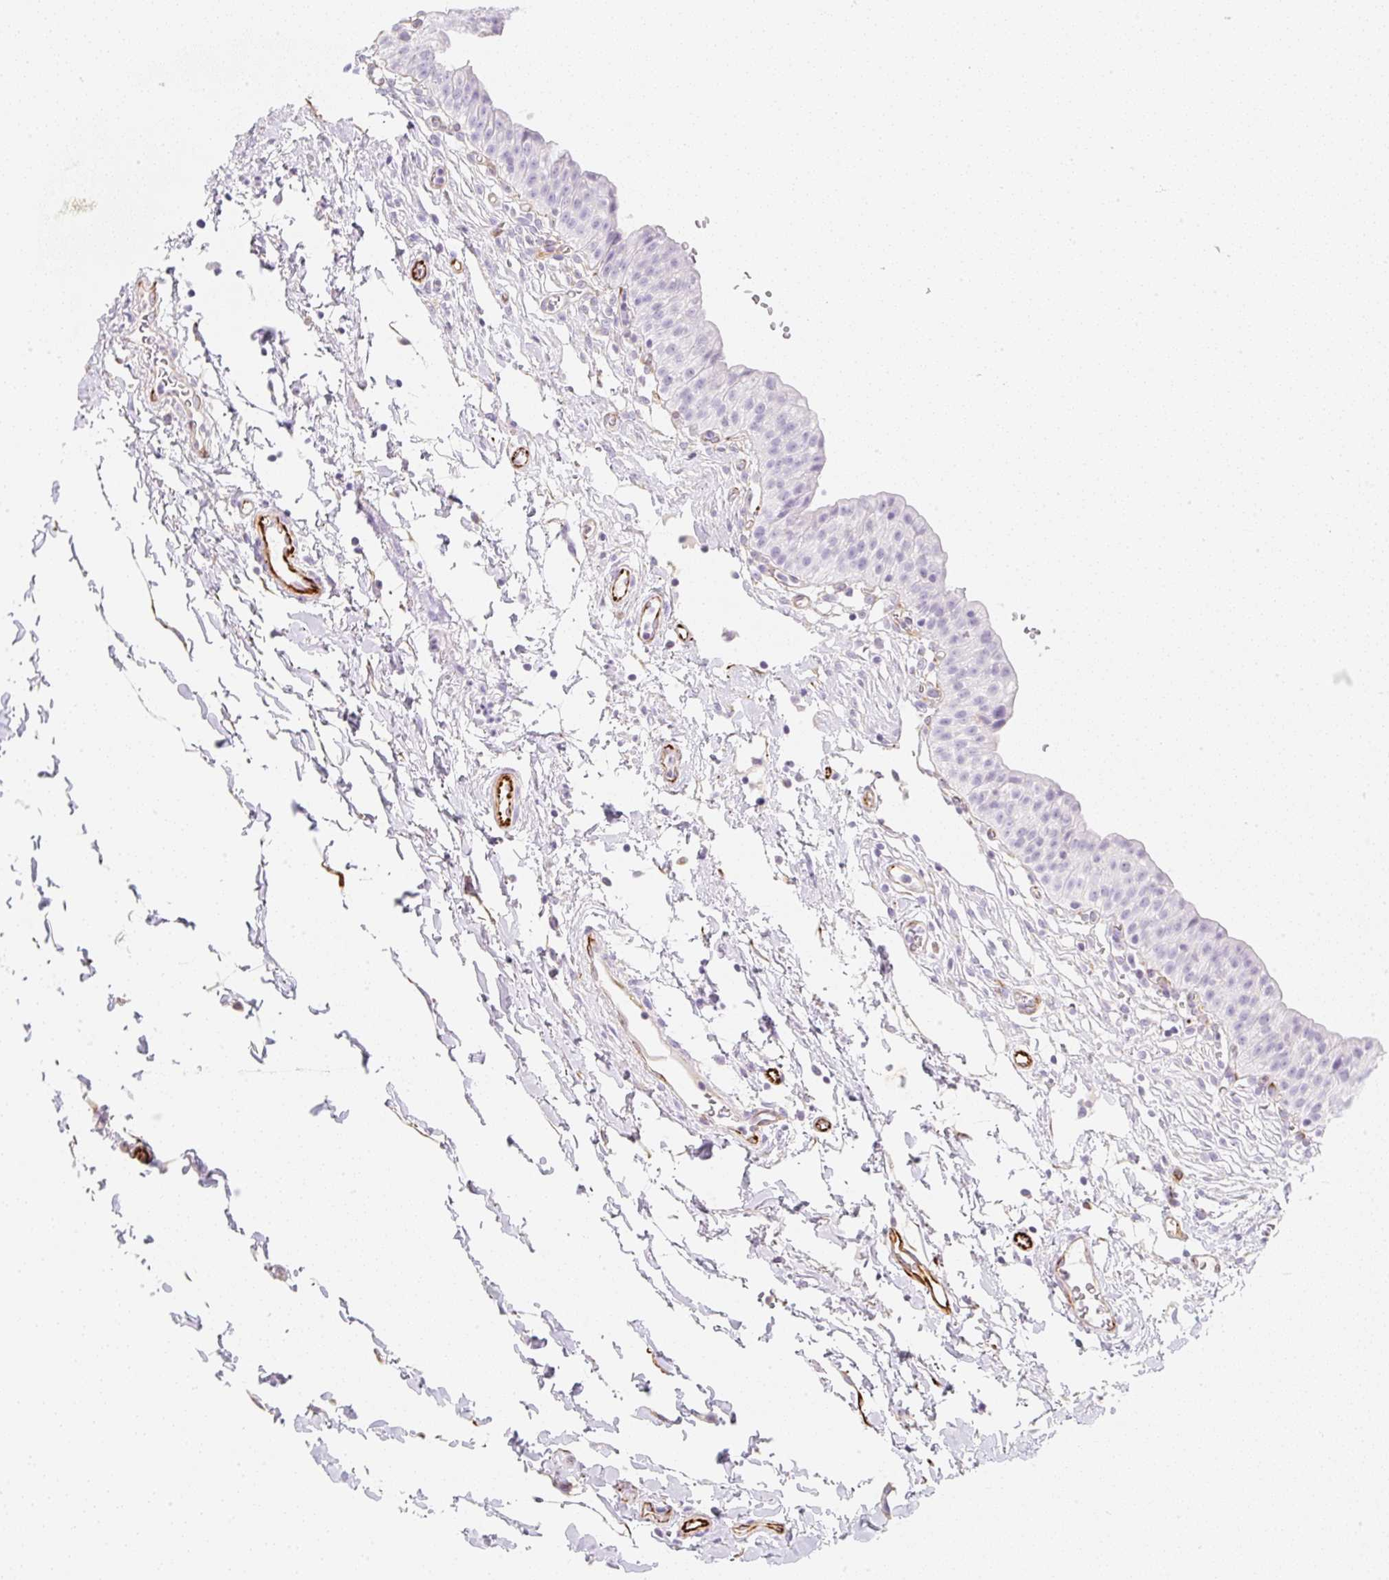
{"staining": {"intensity": "negative", "quantity": "none", "location": "none"}, "tissue": "urinary bladder", "cell_type": "Urothelial cells", "image_type": "normal", "snomed": [{"axis": "morphology", "description": "Normal tissue, NOS"}, {"axis": "topography", "description": "Urinary bladder"}, {"axis": "topography", "description": "Peripheral nerve tissue"}], "caption": "High power microscopy image of an immunohistochemistry (IHC) micrograph of unremarkable urinary bladder, revealing no significant expression in urothelial cells.", "gene": "ZNF689", "patient": {"sex": "male", "age": 55}}